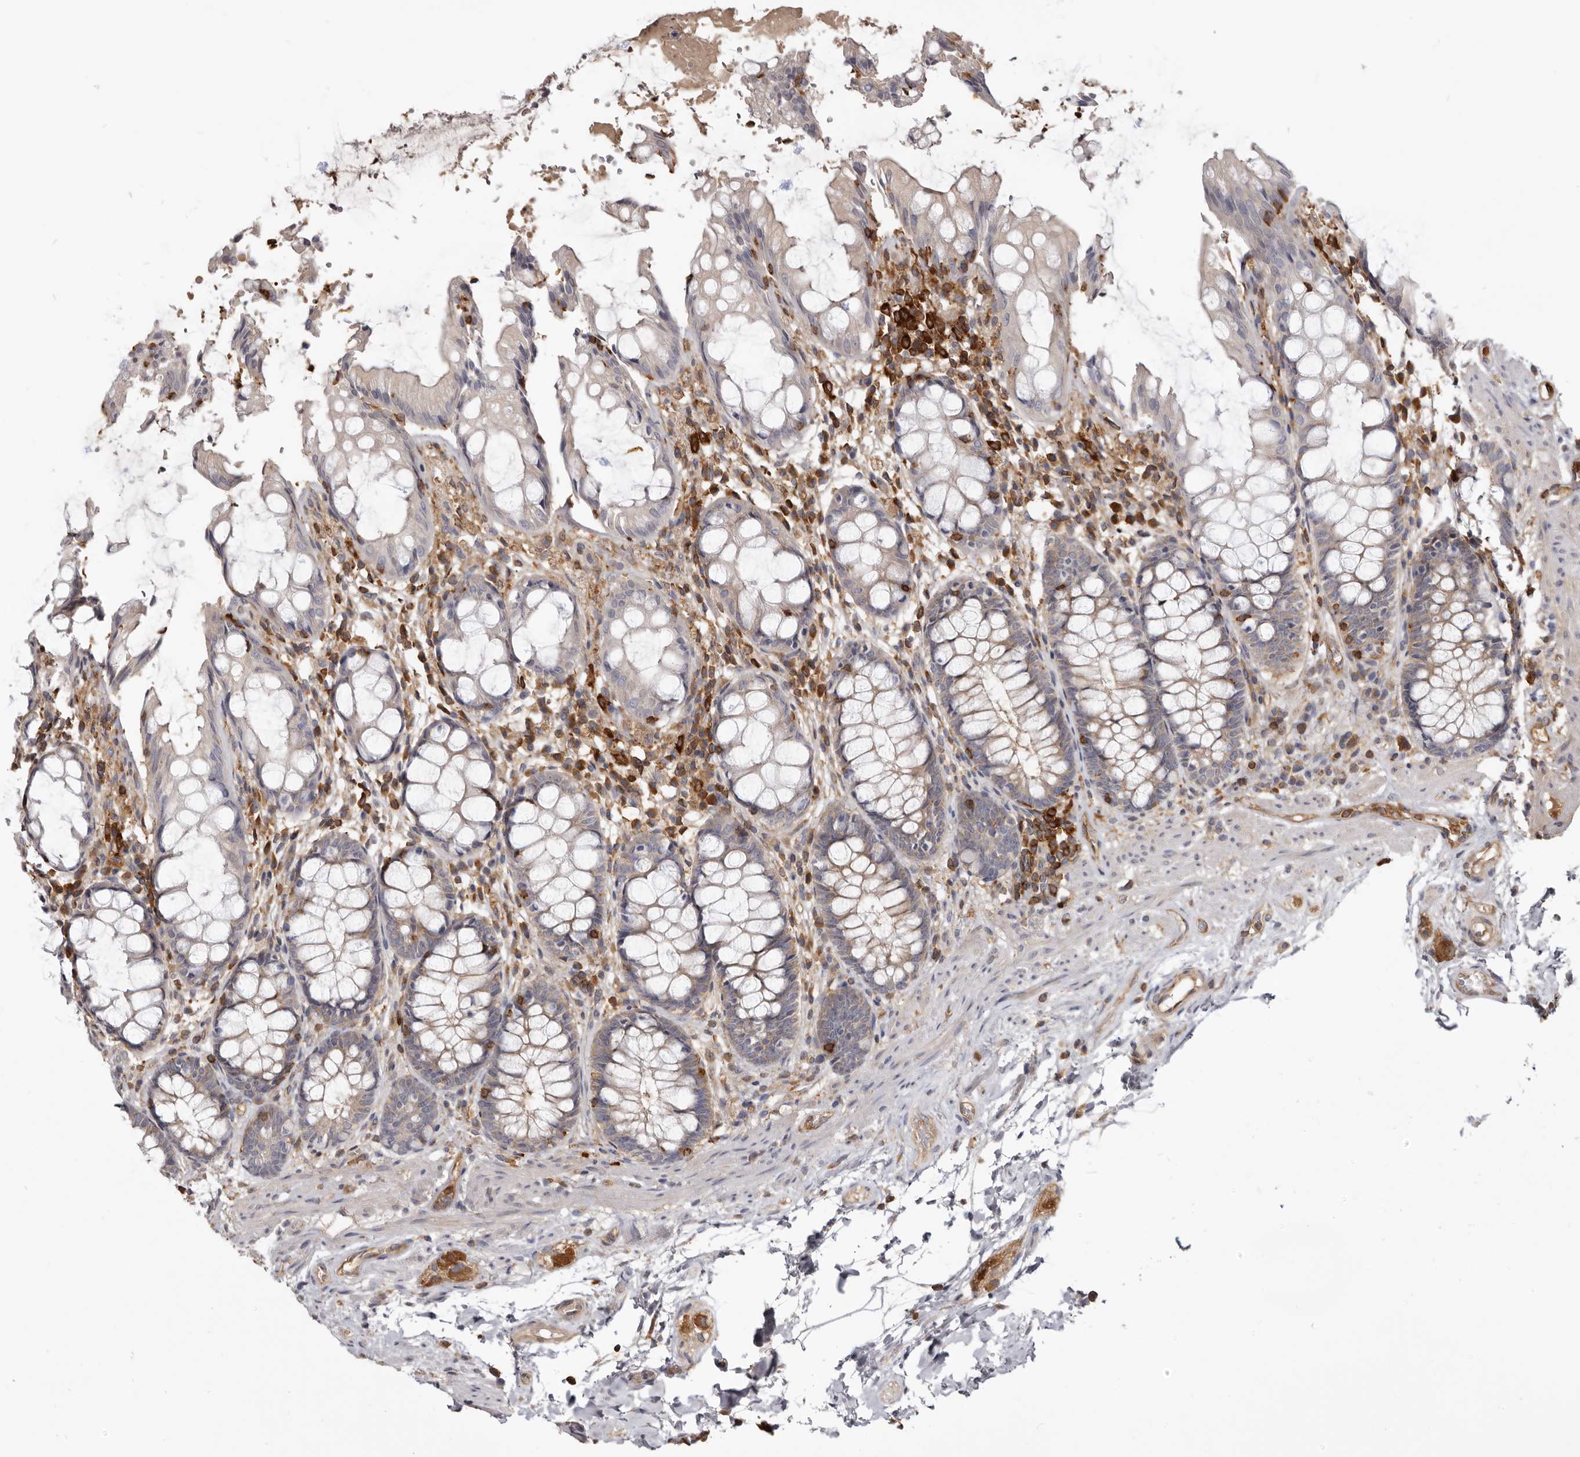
{"staining": {"intensity": "weak", "quantity": "25%-75%", "location": "cytoplasmic/membranous"}, "tissue": "rectum", "cell_type": "Glandular cells", "image_type": "normal", "snomed": [{"axis": "morphology", "description": "Normal tissue, NOS"}, {"axis": "topography", "description": "Rectum"}], "caption": "A brown stain highlights weak cytoplasmic/membranous expression of a protein in glandular cells of unremarkable rectum.", "gene": "CBL", "patient": {"sex": "male", "age": 64}}